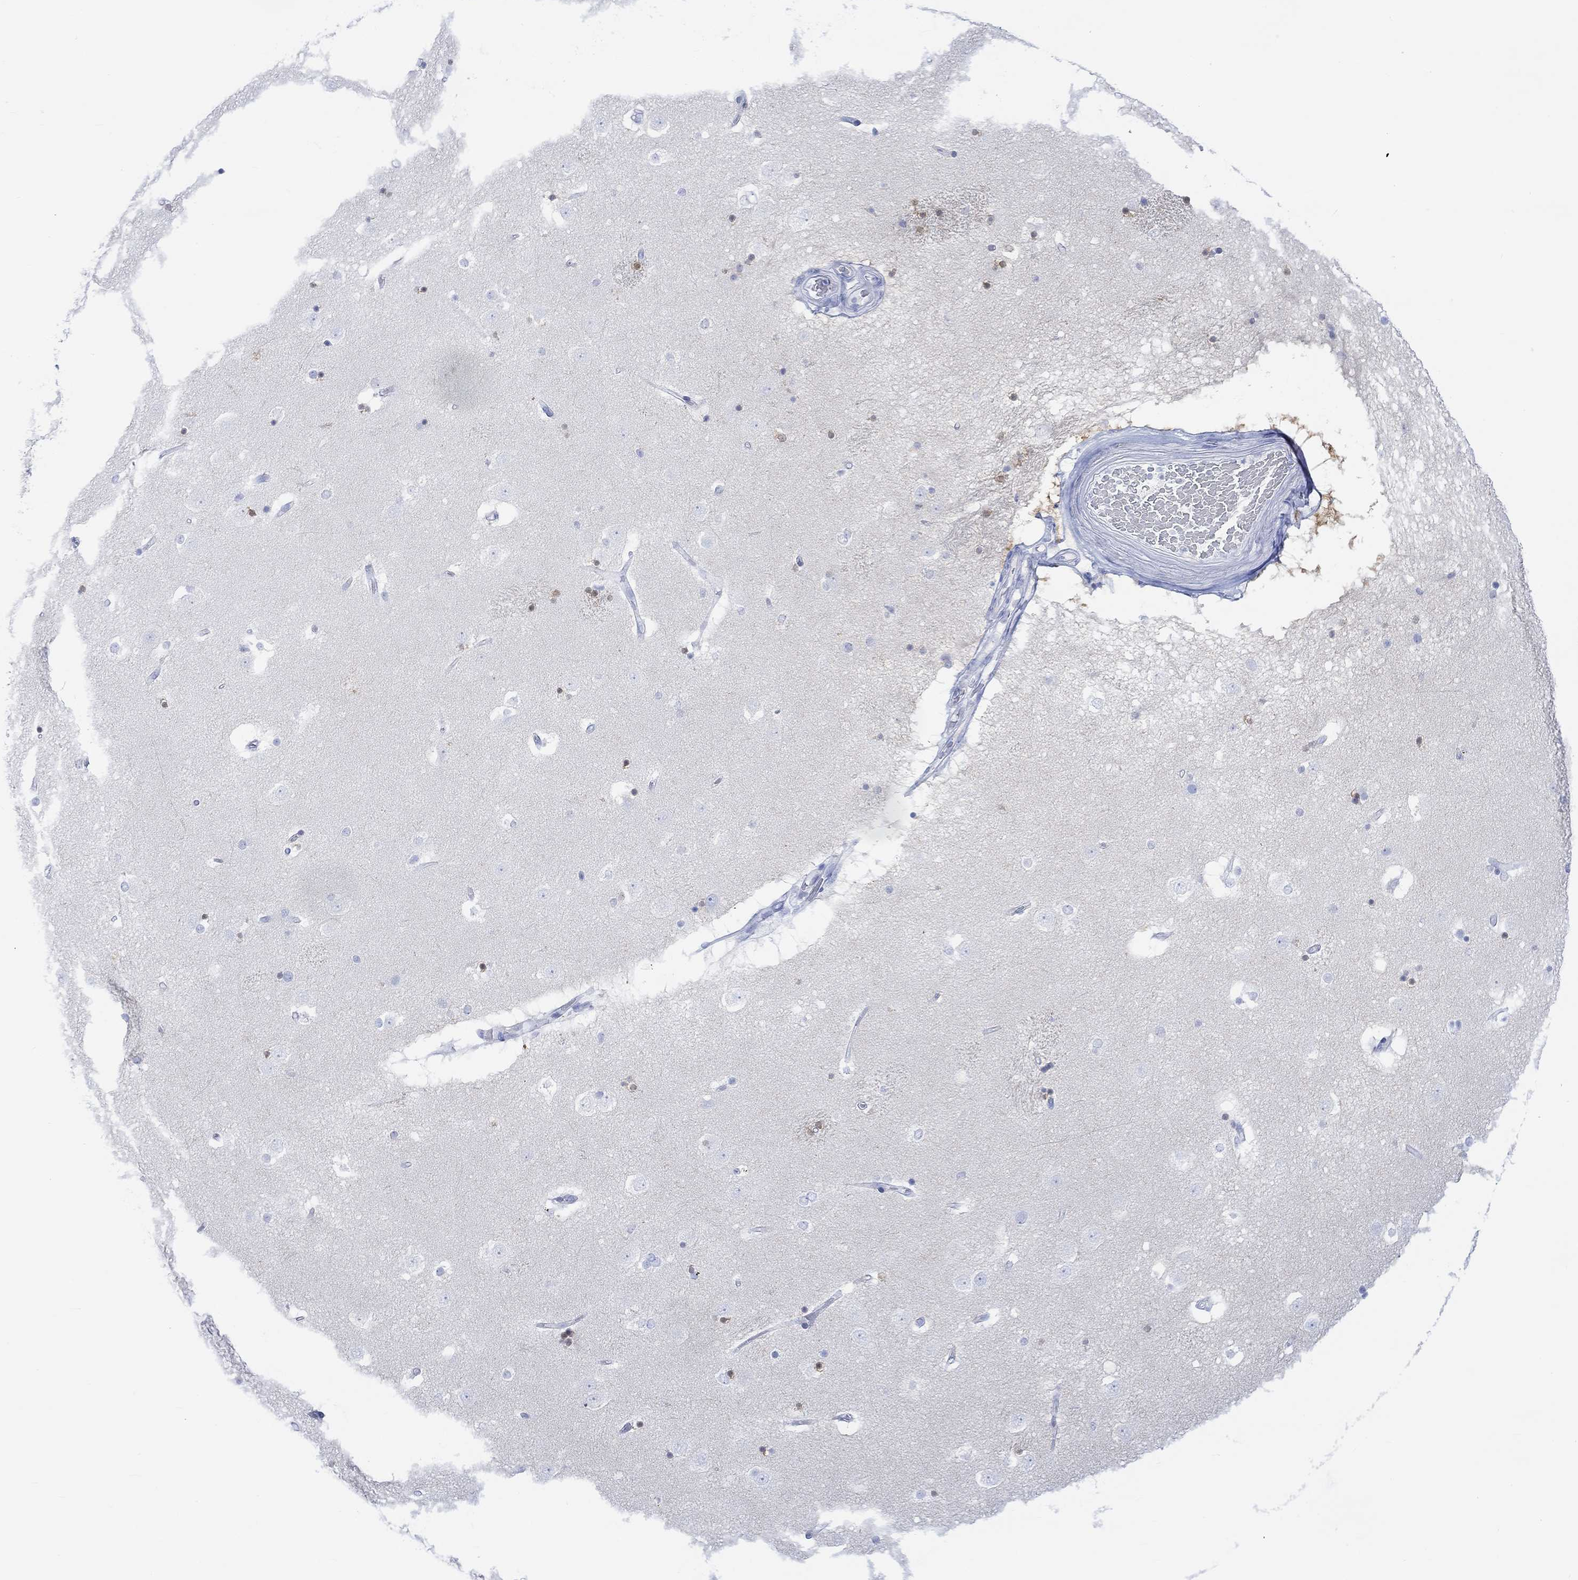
{"staining": {"intensity": "weak", "quantity": "<25%", "location": "nuclear"}, "tissue": "caudate", "cell_type": "Glial cells", "image_type": "normal", "snomed": [{"axis": "morphology", "description": "Normal tissue, NOS"}, {"axis": "topography", "description": "Lateral ventricle wall"}], "caption": "IHC of benign human caudate reveals no positivity in glial cells.", "gene": "TPPP3", "patient": {"sex": "male", "age": 51}}